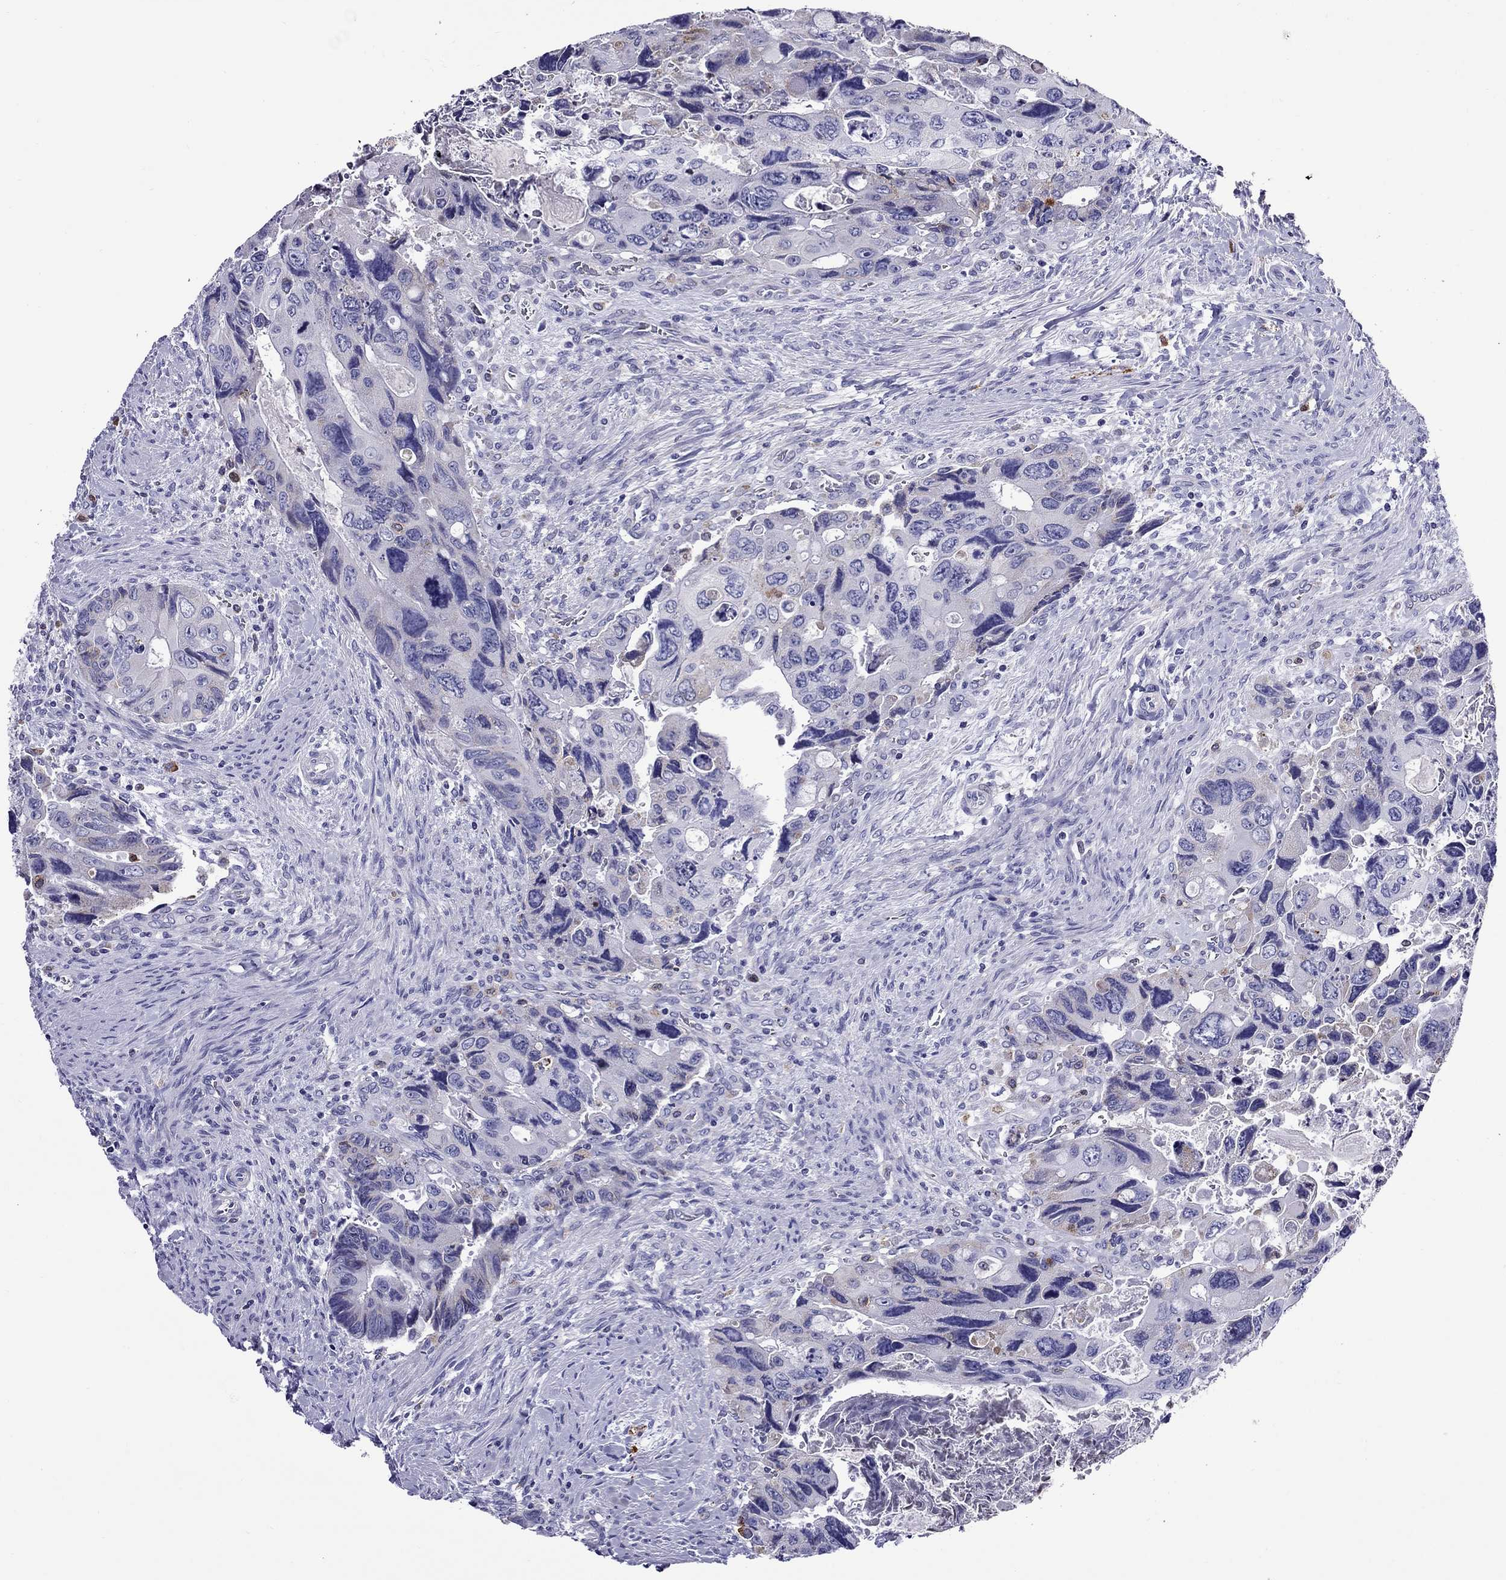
{"staining": {"intensity": "weak", "quantity": "<25%", "location": "cytoplasmic/membranous"}, "tissue": "colorectal cancer", "cell_type": "Tumor cells", "image_type": "cancer", "snomed": [{"axis": "morphology", "description": "Adenocarcinoma, NOS"}, {"axis": "topography", "description": "Rectum"}], "caption": "High power microscopy photomicrograph of an IHC photomicrograph of colorectal adenocarcinoma, revealing no significant expression in tumor cells.", "gene": "SCG2", "patient": {"sex": "male", "age": 62}}